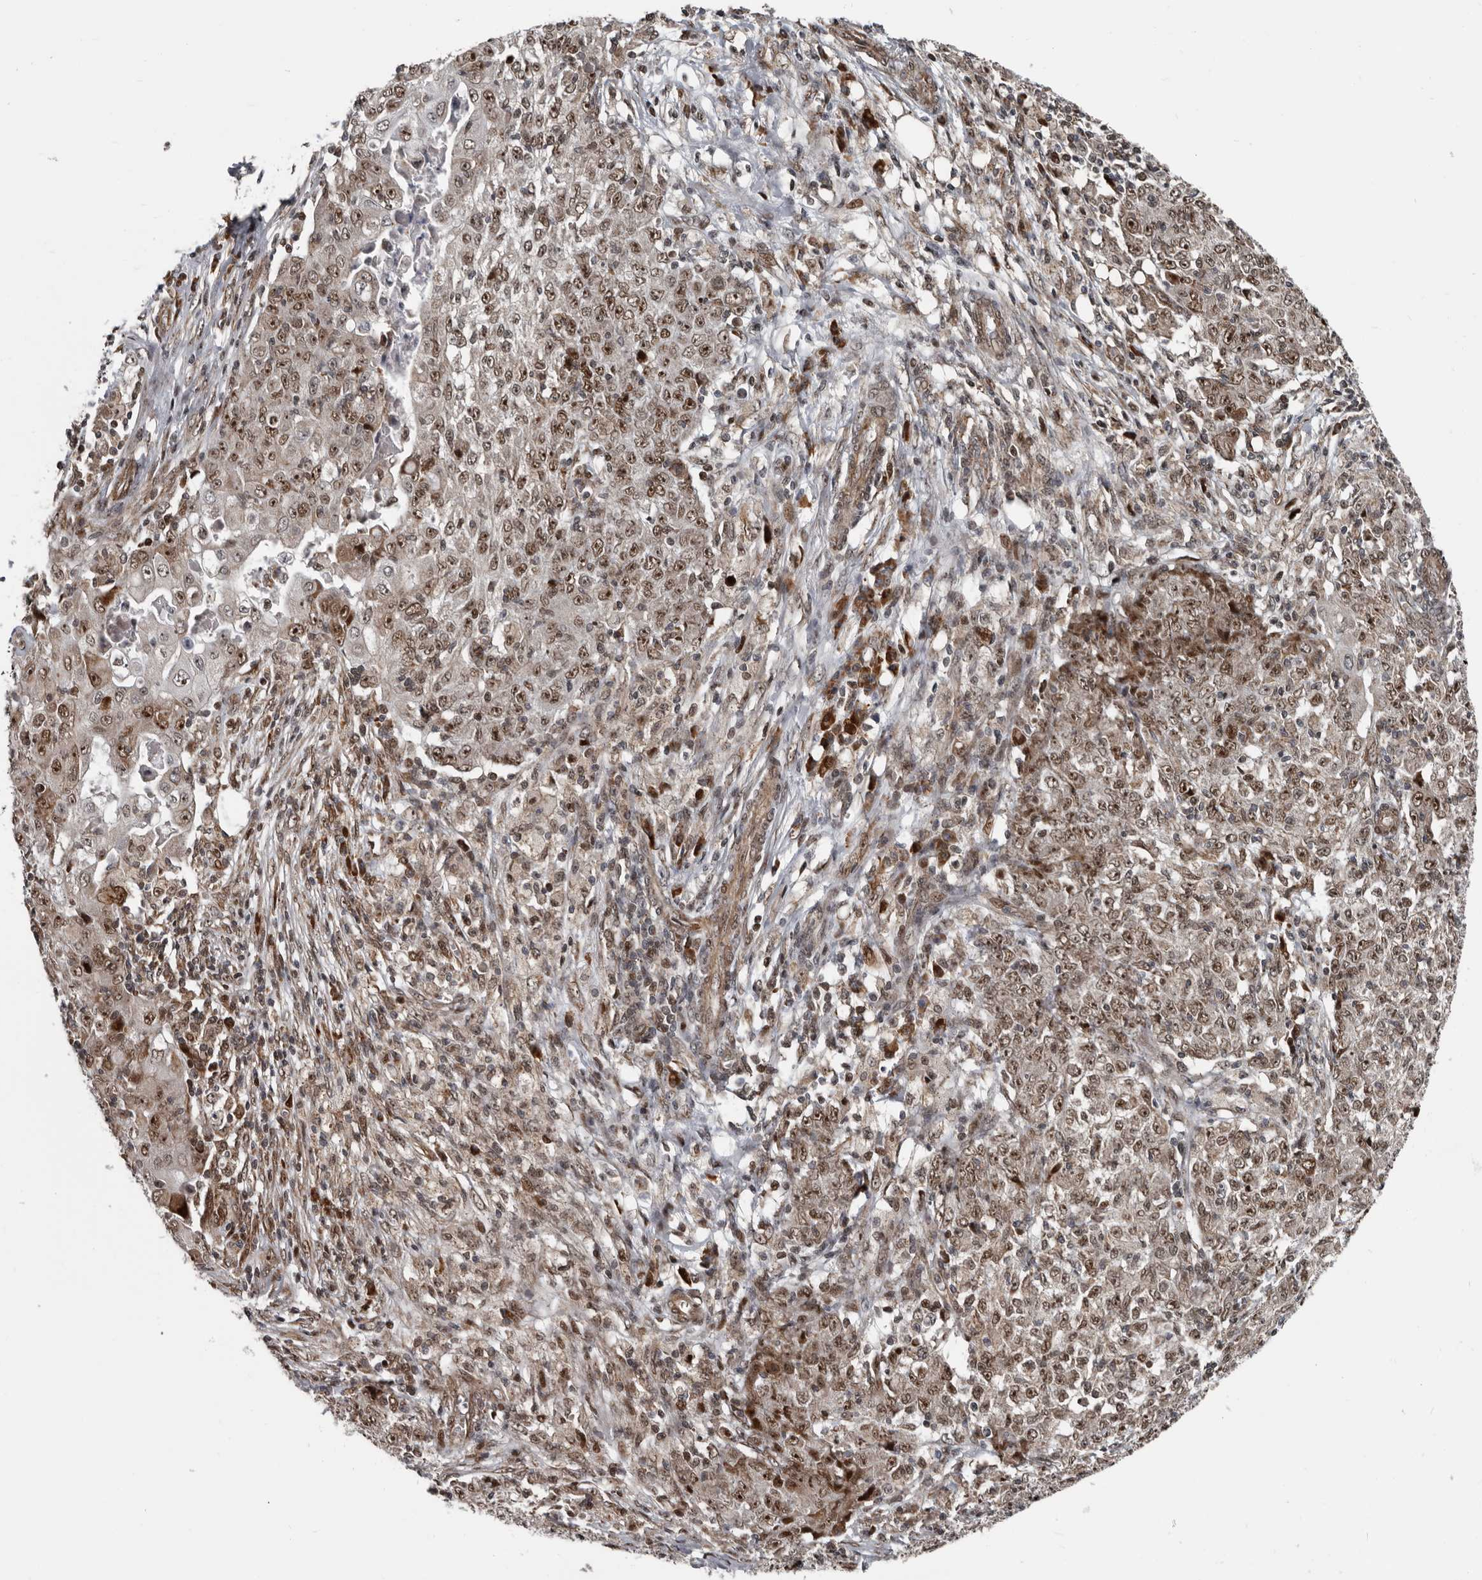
{"staining": {"intensity": "moderate", "quantity": ">75%", "location": "nuclear"}, "tissue": "ovarian cancer", "cell_type": "Tumor cells", "image_type": "cancer", "snomed": [{"axis": "morphology", "description": "Carcinoma, endometroid"}, {"axis": "topography", "description": "Ovary"}], "caption": "The histopathology image exhibits a brown stain indicating the presence of a protein in the nuclear of tumor cells in ovarian cancer.", "gene": "CHD1L", "patient": {"sex": "female", "age": 42}}